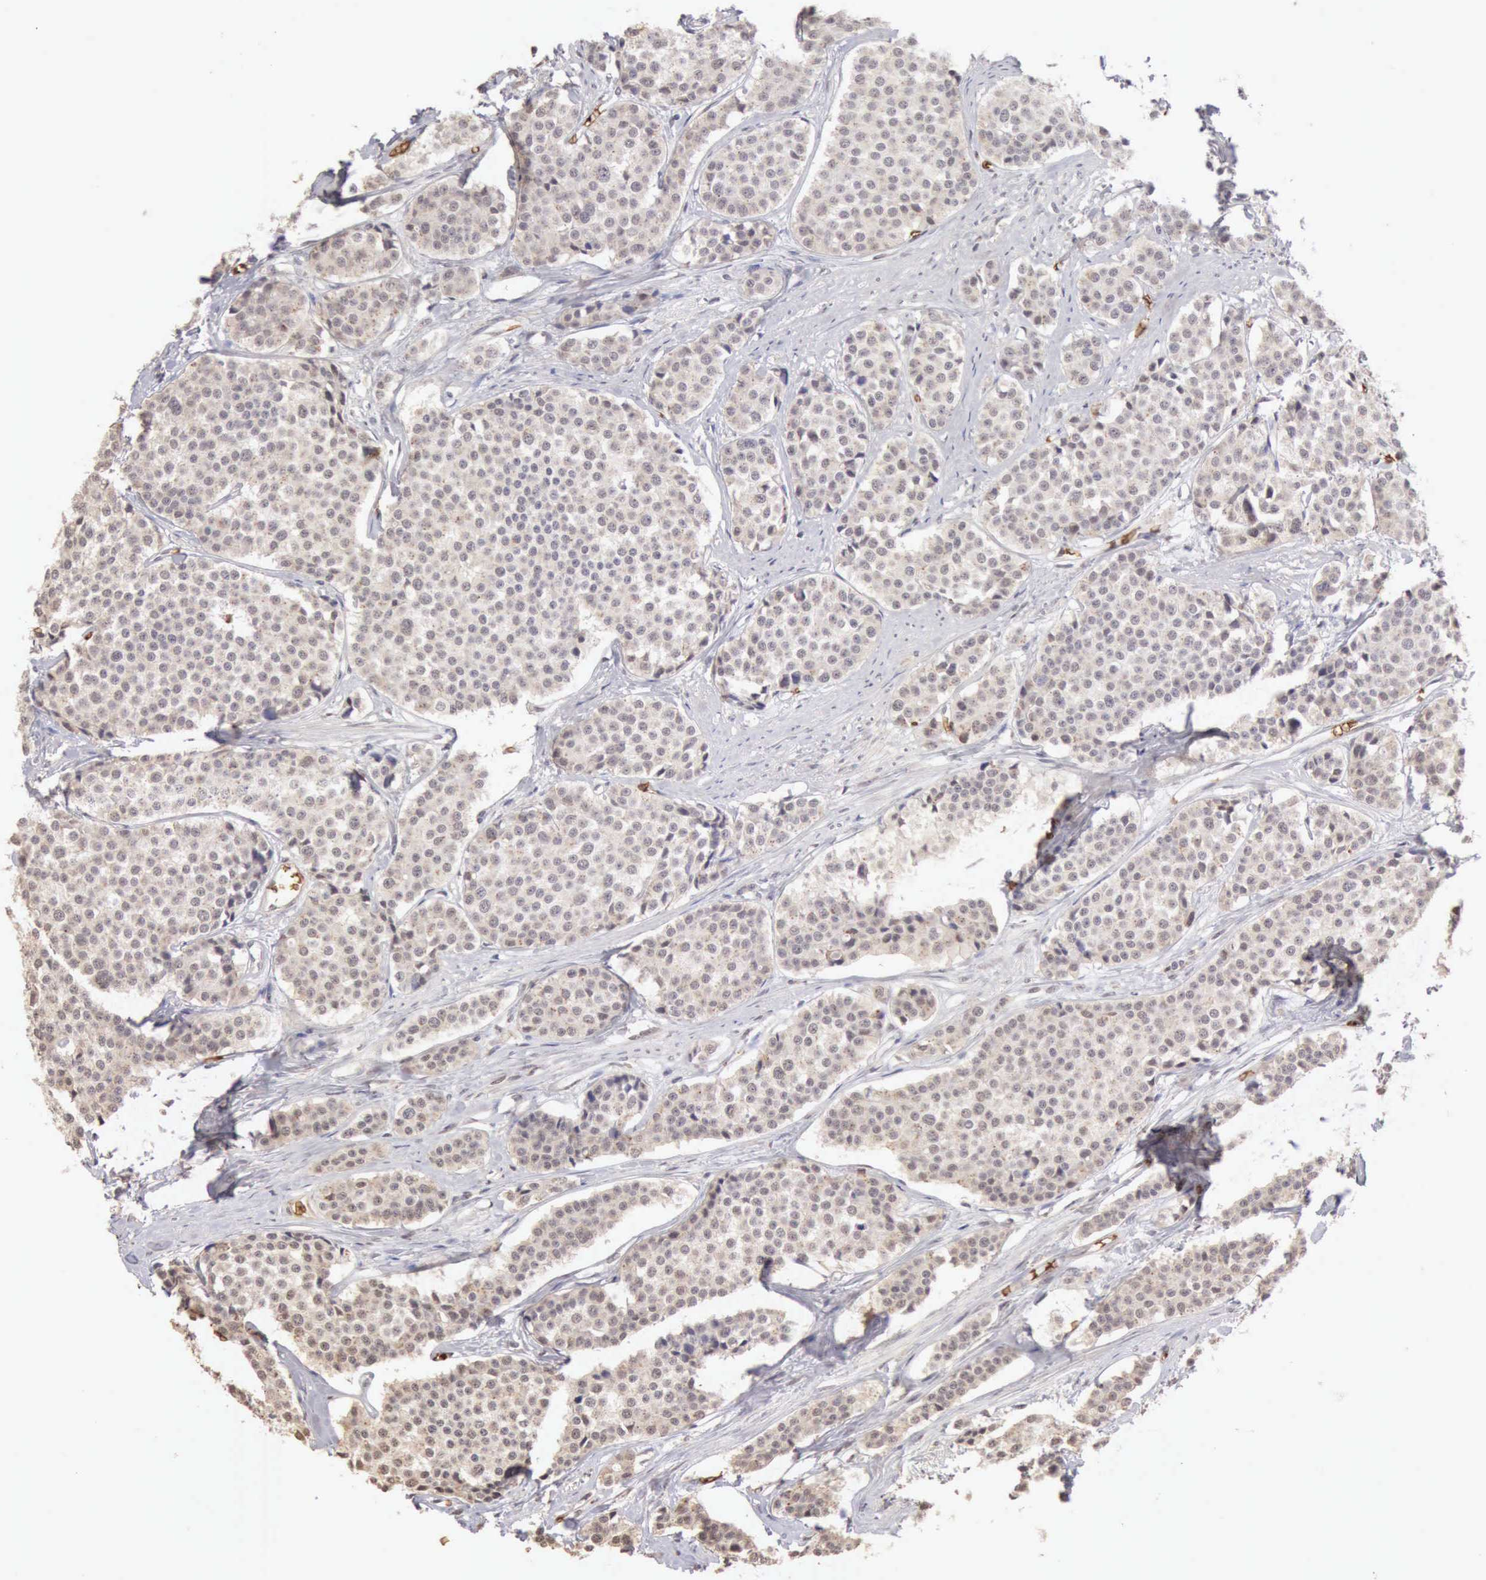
{"staining": {"intensity": "weak", "quantity": ">75%", "location": "cytoplasmic/membranous"}, "tissue": "carcinoid", "cell_type": "Tumor cells", "image_type": "cancer", "snomed": [{"axis": "morphology", "description": "Carcinoid, malignant, NOS"}, {"axis": "topography", "description": "Small intestine"}], "caption": "Weak cytoplasmic/membranous expression is identified in approximately >75% of tumor cells in carcinoid. The protein is stained brown, and the nuclei are stained in blue (DAB (3,3'-diaminobenzidine) IHC with brightfield microscopy, high magnification).", "gene": "CFI", "patient": {"sex": "male", "age": 60}}